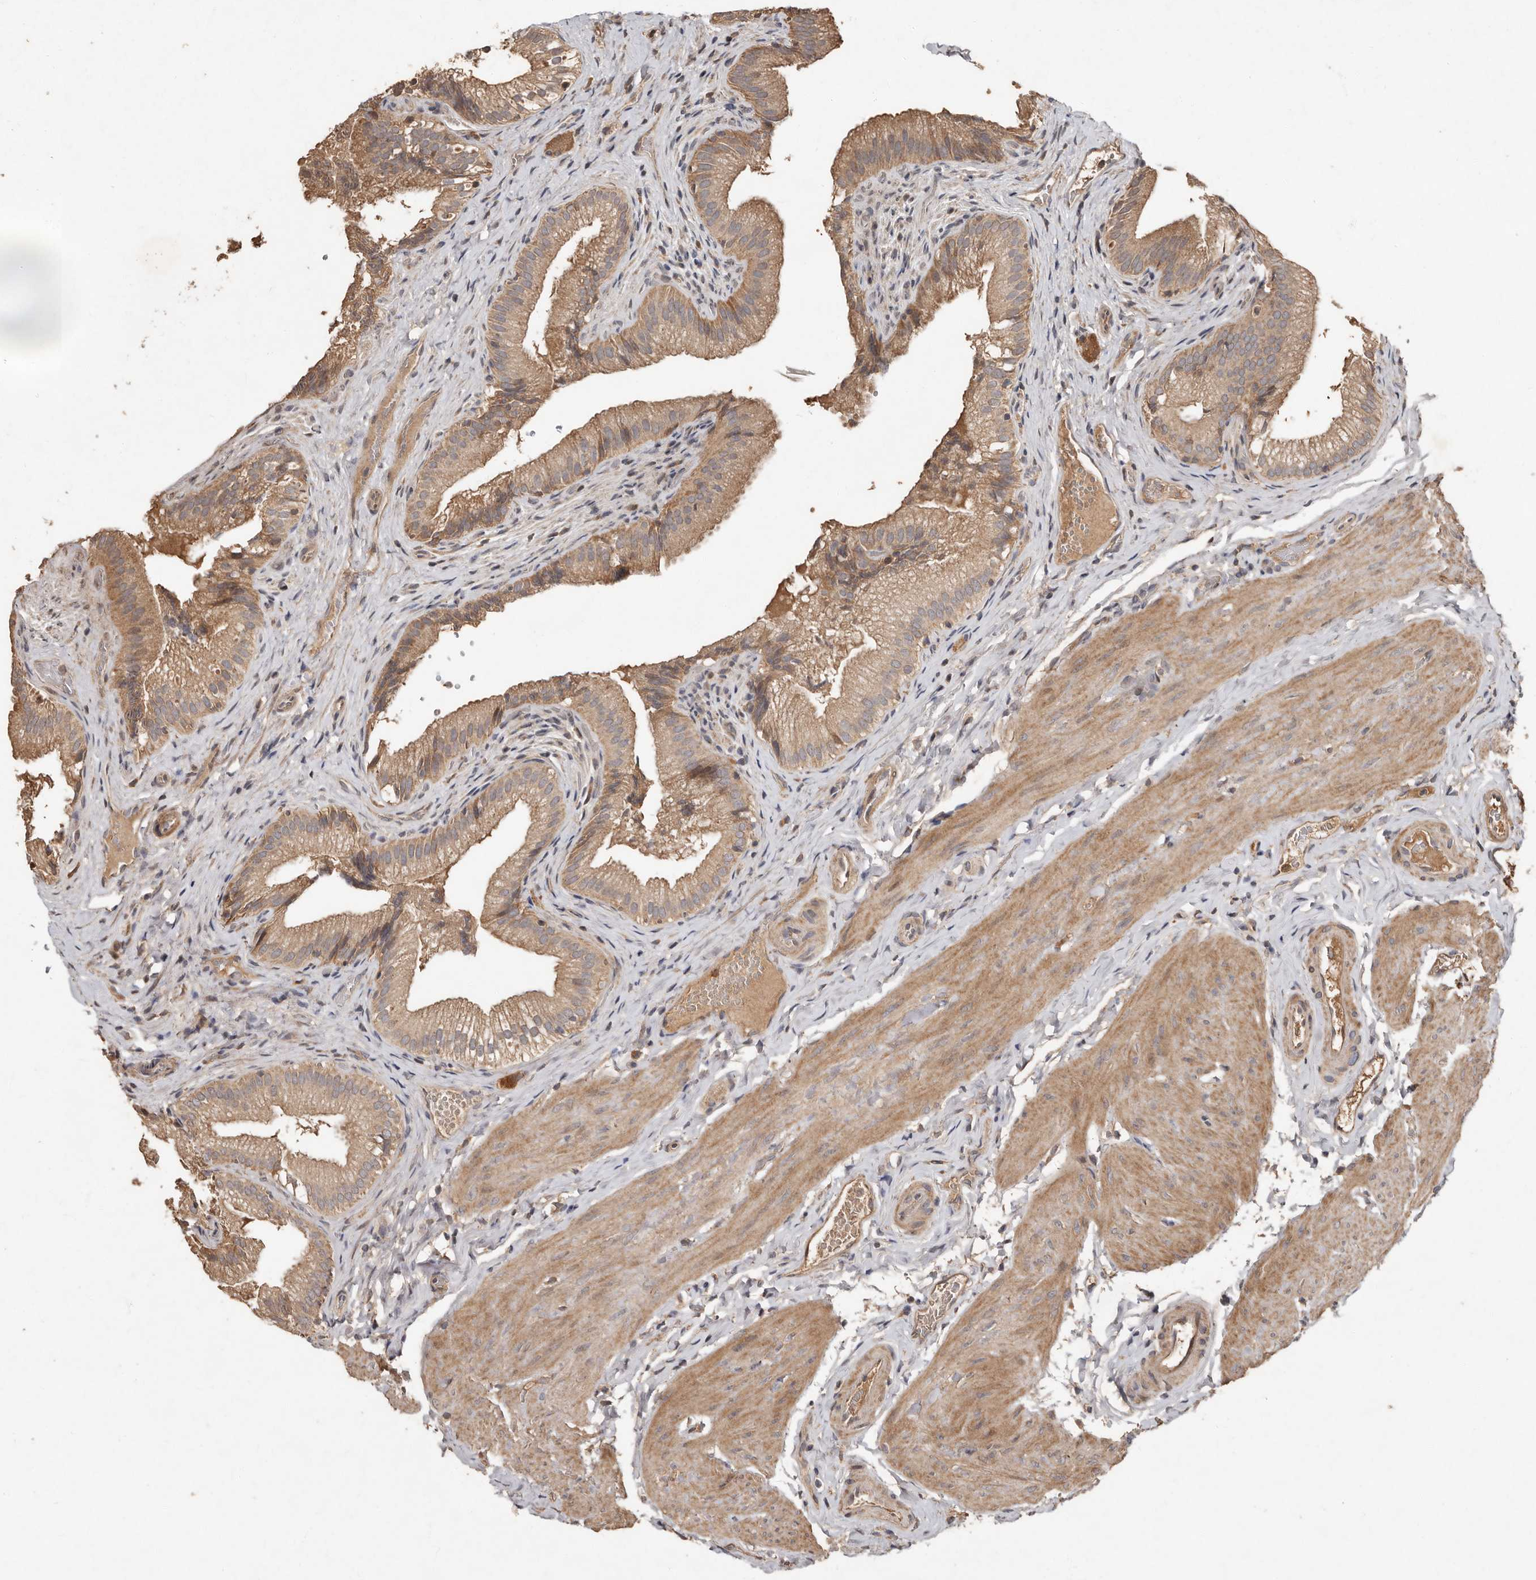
{"staining": {"intensity": "moderate", "quantity": ">75%", "location": "cytoplasmic/membranous"}, "tissue": "gallbladder", "cell_type": "Glandular cells", "image_type": "normal", "snomed": [{"axis": "morphology", "description": "Normal tissue, NOS"}, {"axis": "topography", "description": "Gallbladder"}], "caption": "Protein staining reveals moderate cytoplasmic/membranous expression in approximately >75% of glandular cells in benign gallbladder. Nuclei are stained in blue.", "gene": "KIF26B", "patient": {"sex": "female", "age": 30}}